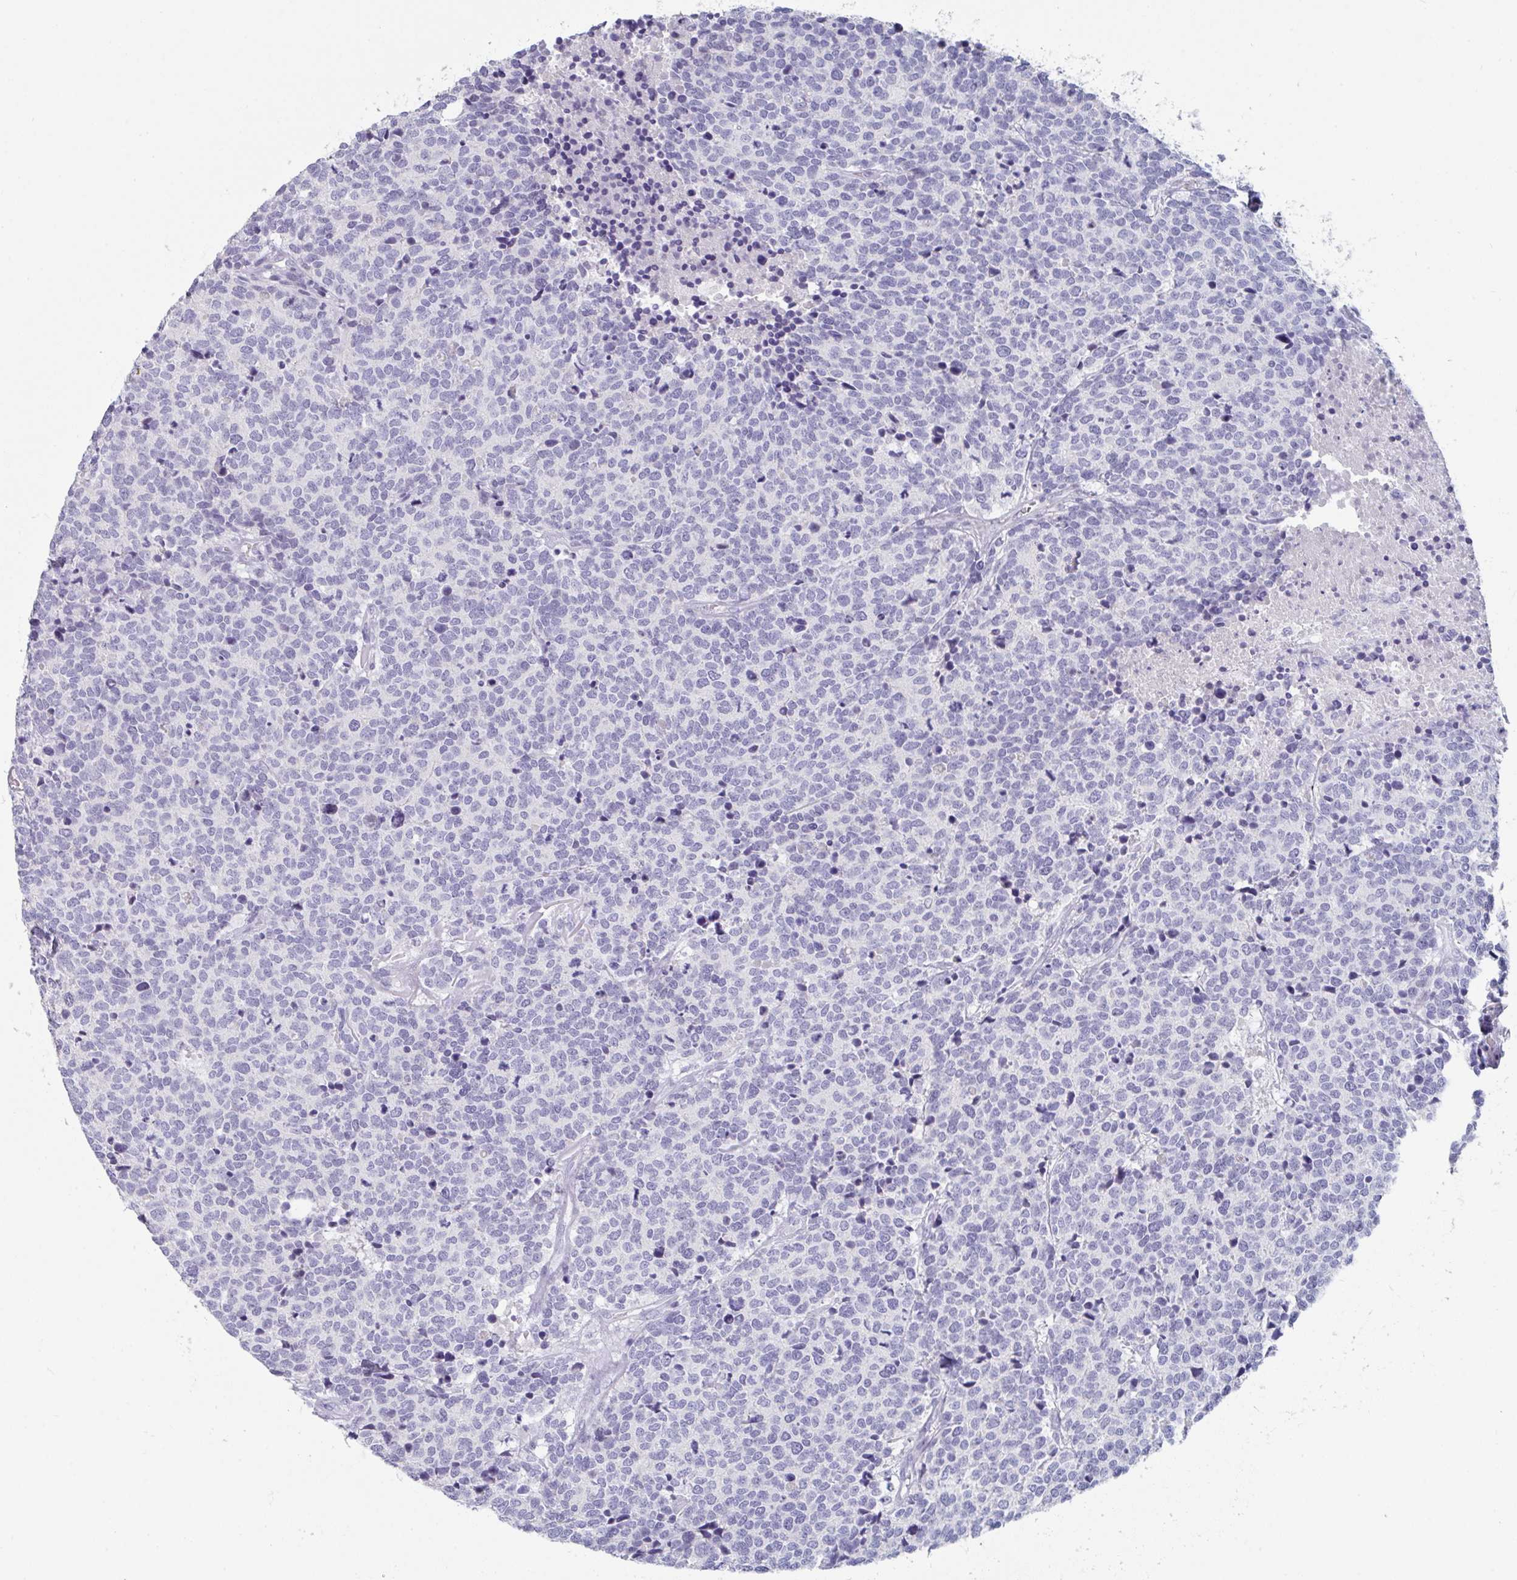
{"staining": {"intensity": "negative", "quantity": "none", "location": "none"}, "tissue": "carcinoid", "cell_type": "Tumor cells", "image_type": "cancer", "snomed": [{"axis": "morphology", "description": "Carcinoid, malignant, NOS"}, {"axis": "topography", "description": "Skin"}], "caption": "This is an immunohistochemistry photomicrograph of human carcinoid (malignant). There is no staining in tumor cells.", "gene": "RUBCN", "patient": {"sex": "female", "age": 79}}